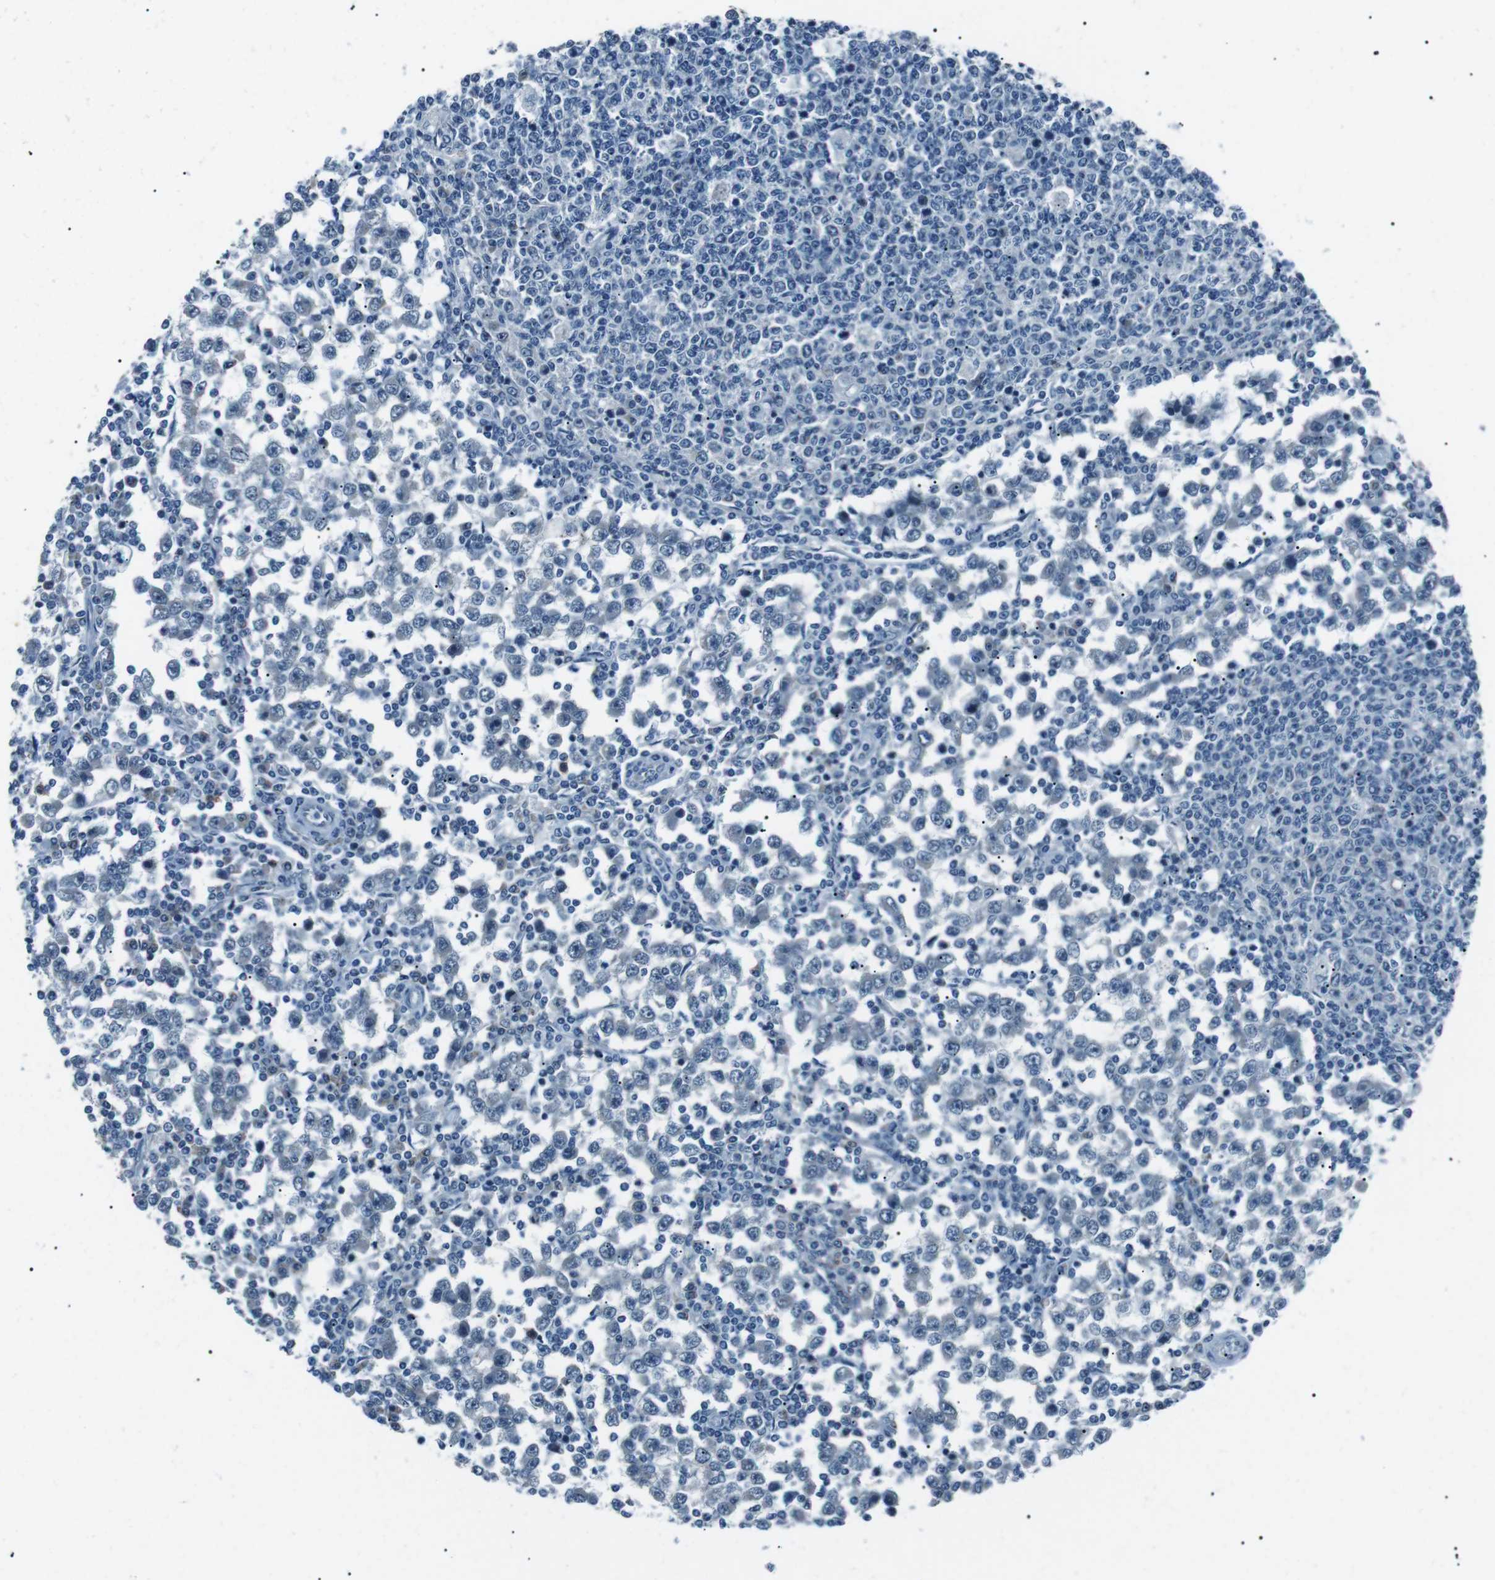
{"staining": {"intensity": "negative", "quantity": "none", "location": "none"}, "tissue": "testis cancer", "cell_type": "Tumor cells", "image_type": "cancer", "snomed": [{"axis": "morphology", "description": "Seminoma, NOS"}, {"axis": "topography", "description": "Testis"}], "caption": "This is an IHC histopathology image of human seminoma (testis). There is no positivity in tumor cells.", "gene": "SERPINB2", "patient": {"sex": "male", "age": 65}}